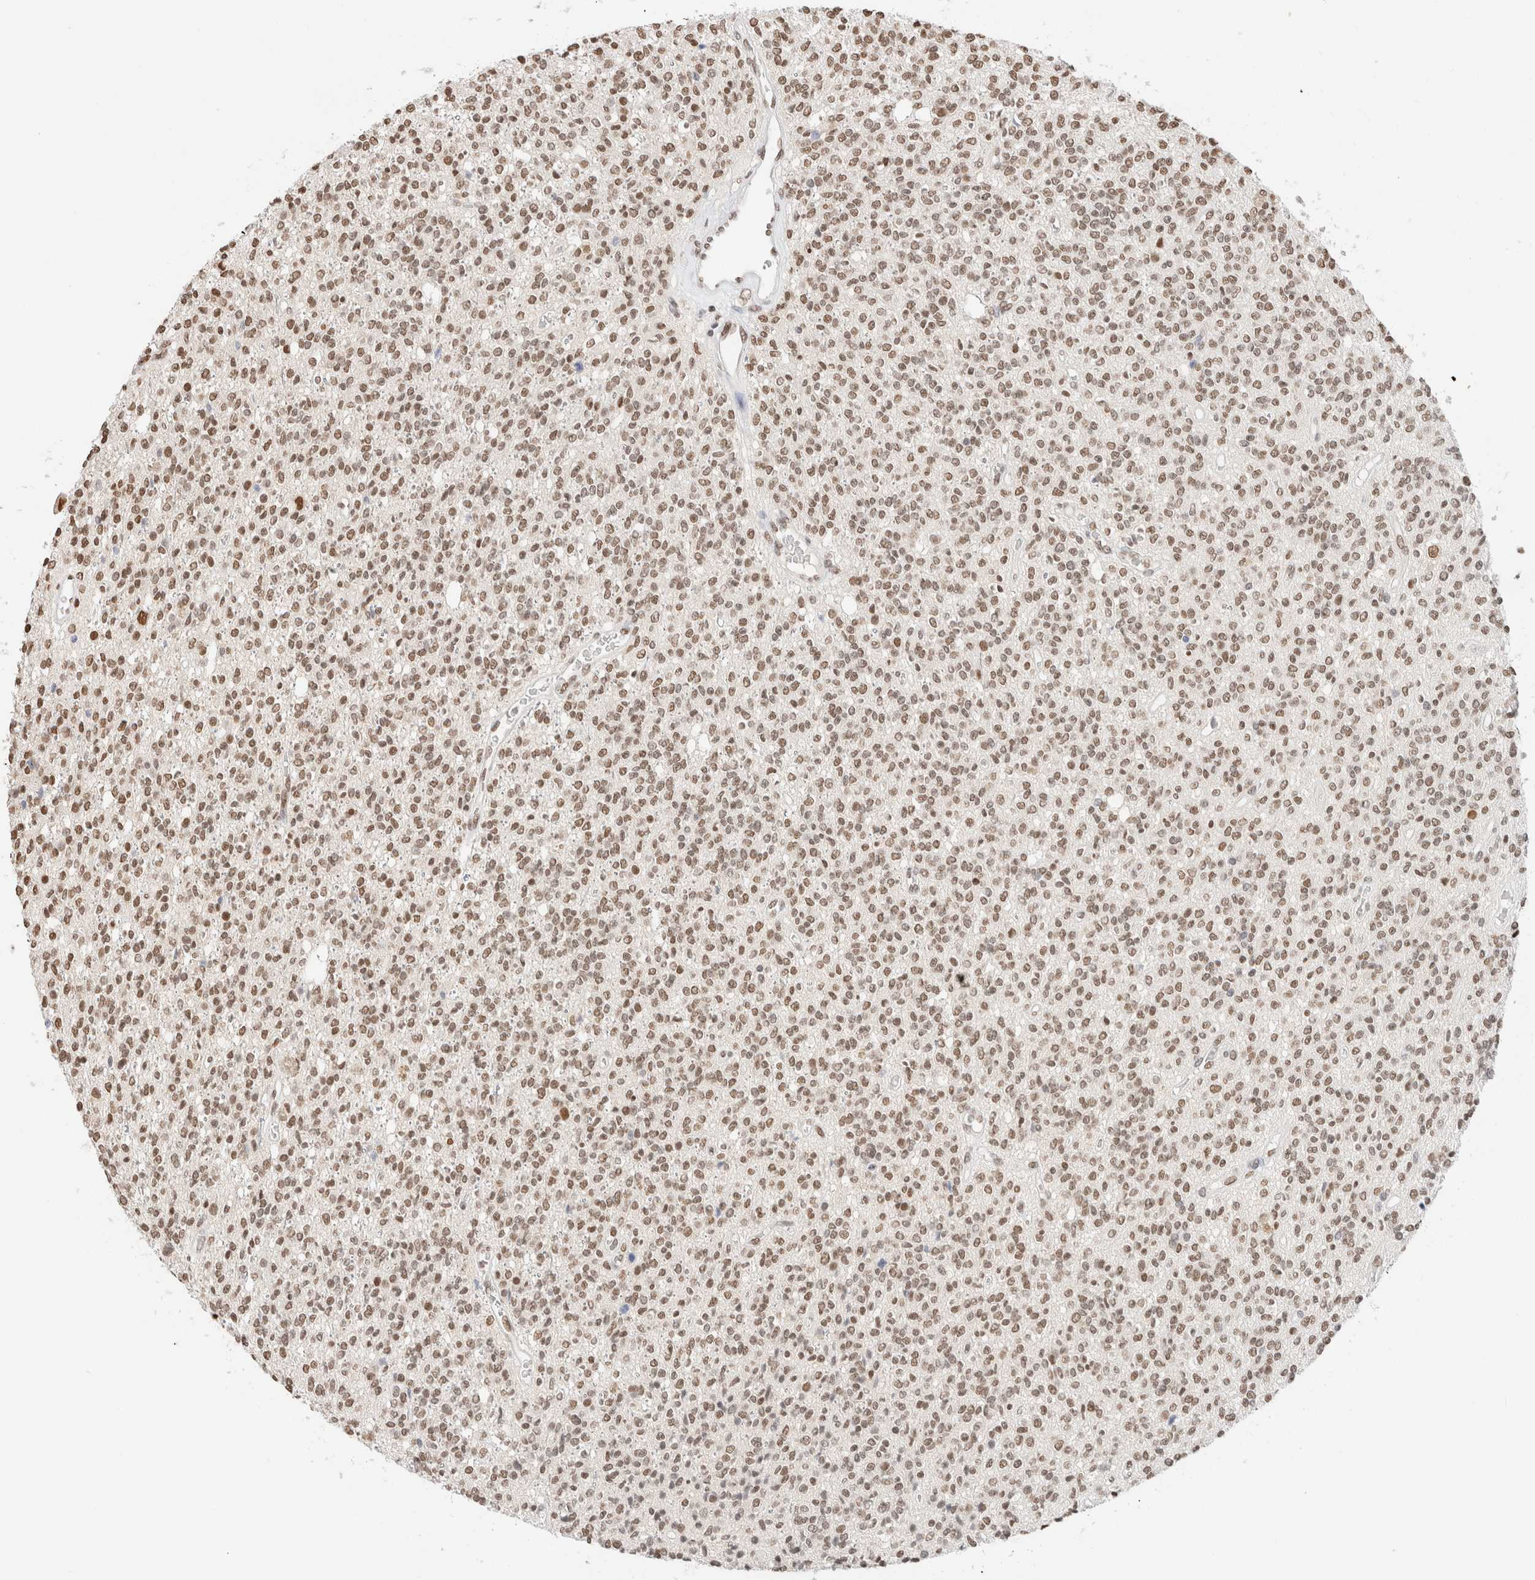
{"staining": {"intensity": "moderate", "quantity": ">75%", "location": "nuclear"}, "tissue": "glioma", "cell_type": "Tumor cells", "image_type": "cancer", "snomed": [{"axis": "morphology", "description": "Glioma, malignant, High grade"}, {"axis": "topography", "description": "Brain"}], "caption": "Protein expression analysis of human malignant glioma (high-grade) reveals moderate nuclear staining in about >75% of tumor cells. The protein is shown in brown color, while the nuclei are stained blue.", "gene": "SUPT3H", "patient": {"sex": "male", "age": 34}}